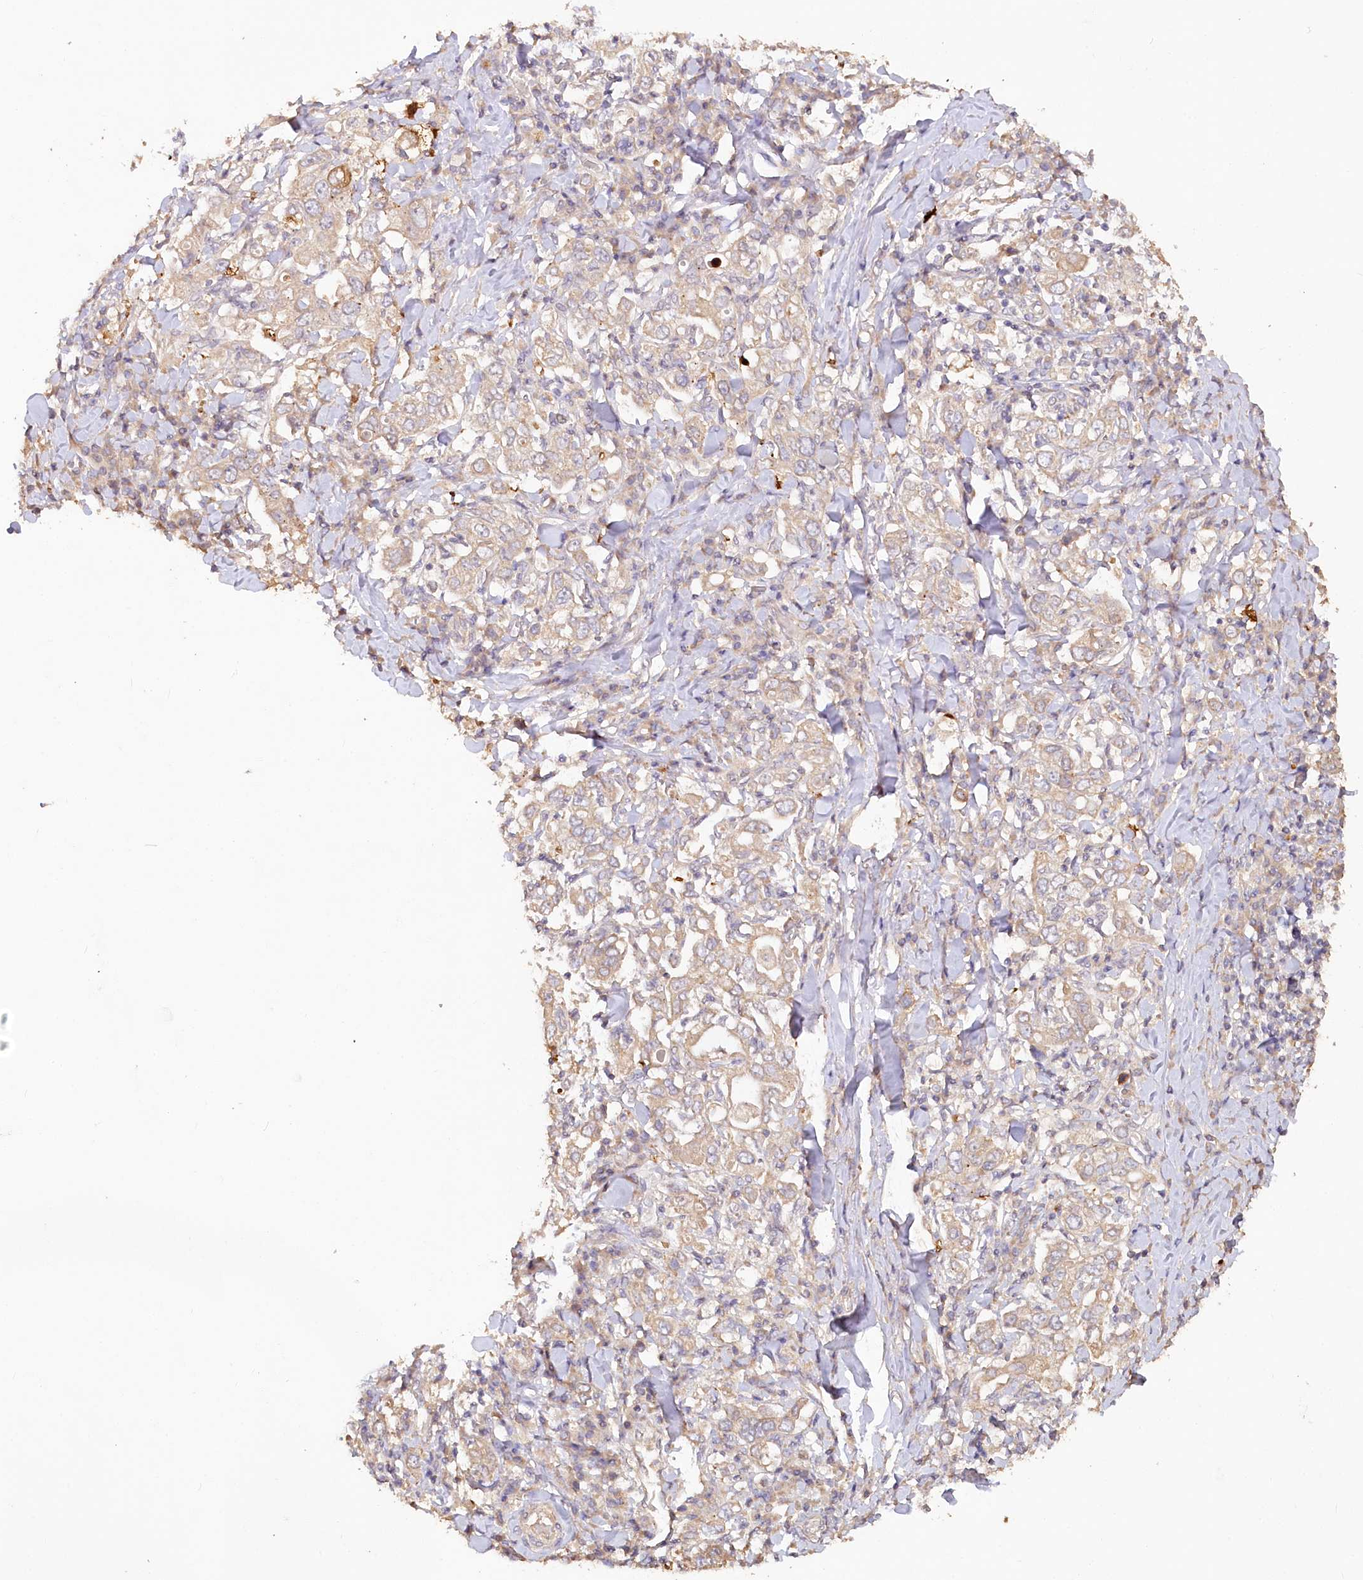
{"staining": {"intensity": "weak", "quantity": ">75%", "location": "cytoplasmic/membranous"}, "tissue": "stomach cancer", "cell_type": "Tumor cells", "image_type": "cancer", "snomed": [{"axis": "morphology", "description": "Adenocarcinoma, NOS"}, {"axis": "topography", "description": "Stomach, upper"}], "caption": "Immunohistochemical staining of stomach cancer (adenocarcinoma) exhibits low levels of weak cytoplasmic/membranous staining in approximately >75% of tumor cells. Immunohistochemistry (ihc) stains the protein of interest in brown and the nuclei are stained blue.", "gene": "IRAK1BP1", "patient": {"sex": "male", "age": 62}}